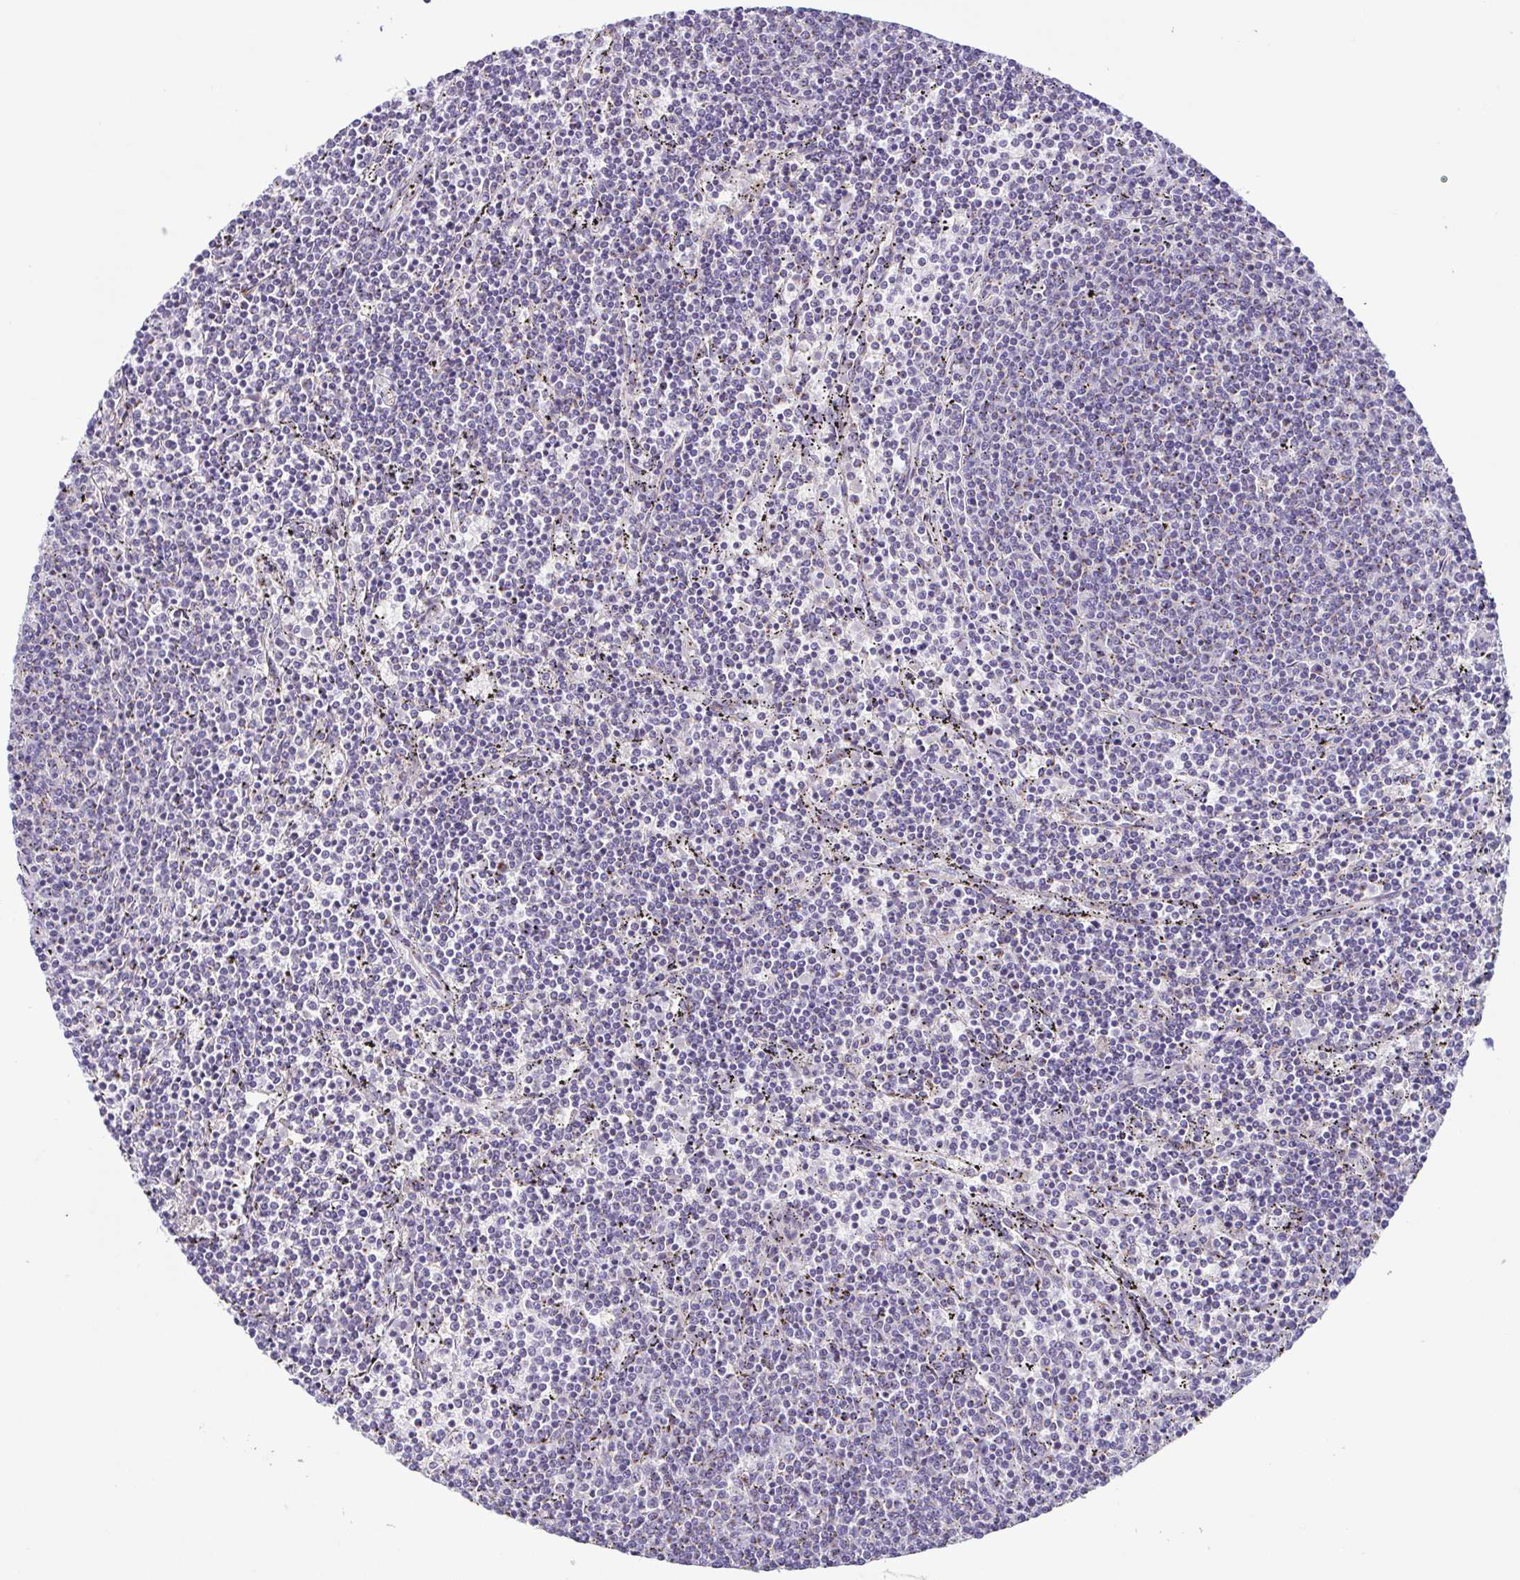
{"staining": {"intensity": "negative", "quantity": "none", "location": "none"}, "tissue": "lymphoma", "cell_type": "Tumor cells", "image_type": "cancer", "snomed": [{"axis": "morphology", "description": "Malignant lymphoma, non-Hodgkin's type, Low grade"}, {"axis": "topography", "description": "Spleen"}], "caption": "IHC photomicrograph of neoplastic tissue: malignant lymphoma, non-Hodgkin's type (low-grade) stained with DAB displays no significant protein positivity in tumor cells. Nuclei are stained in blue.", "gene": "COL17A1", "patient": {"sex": "female", "age": 50}}